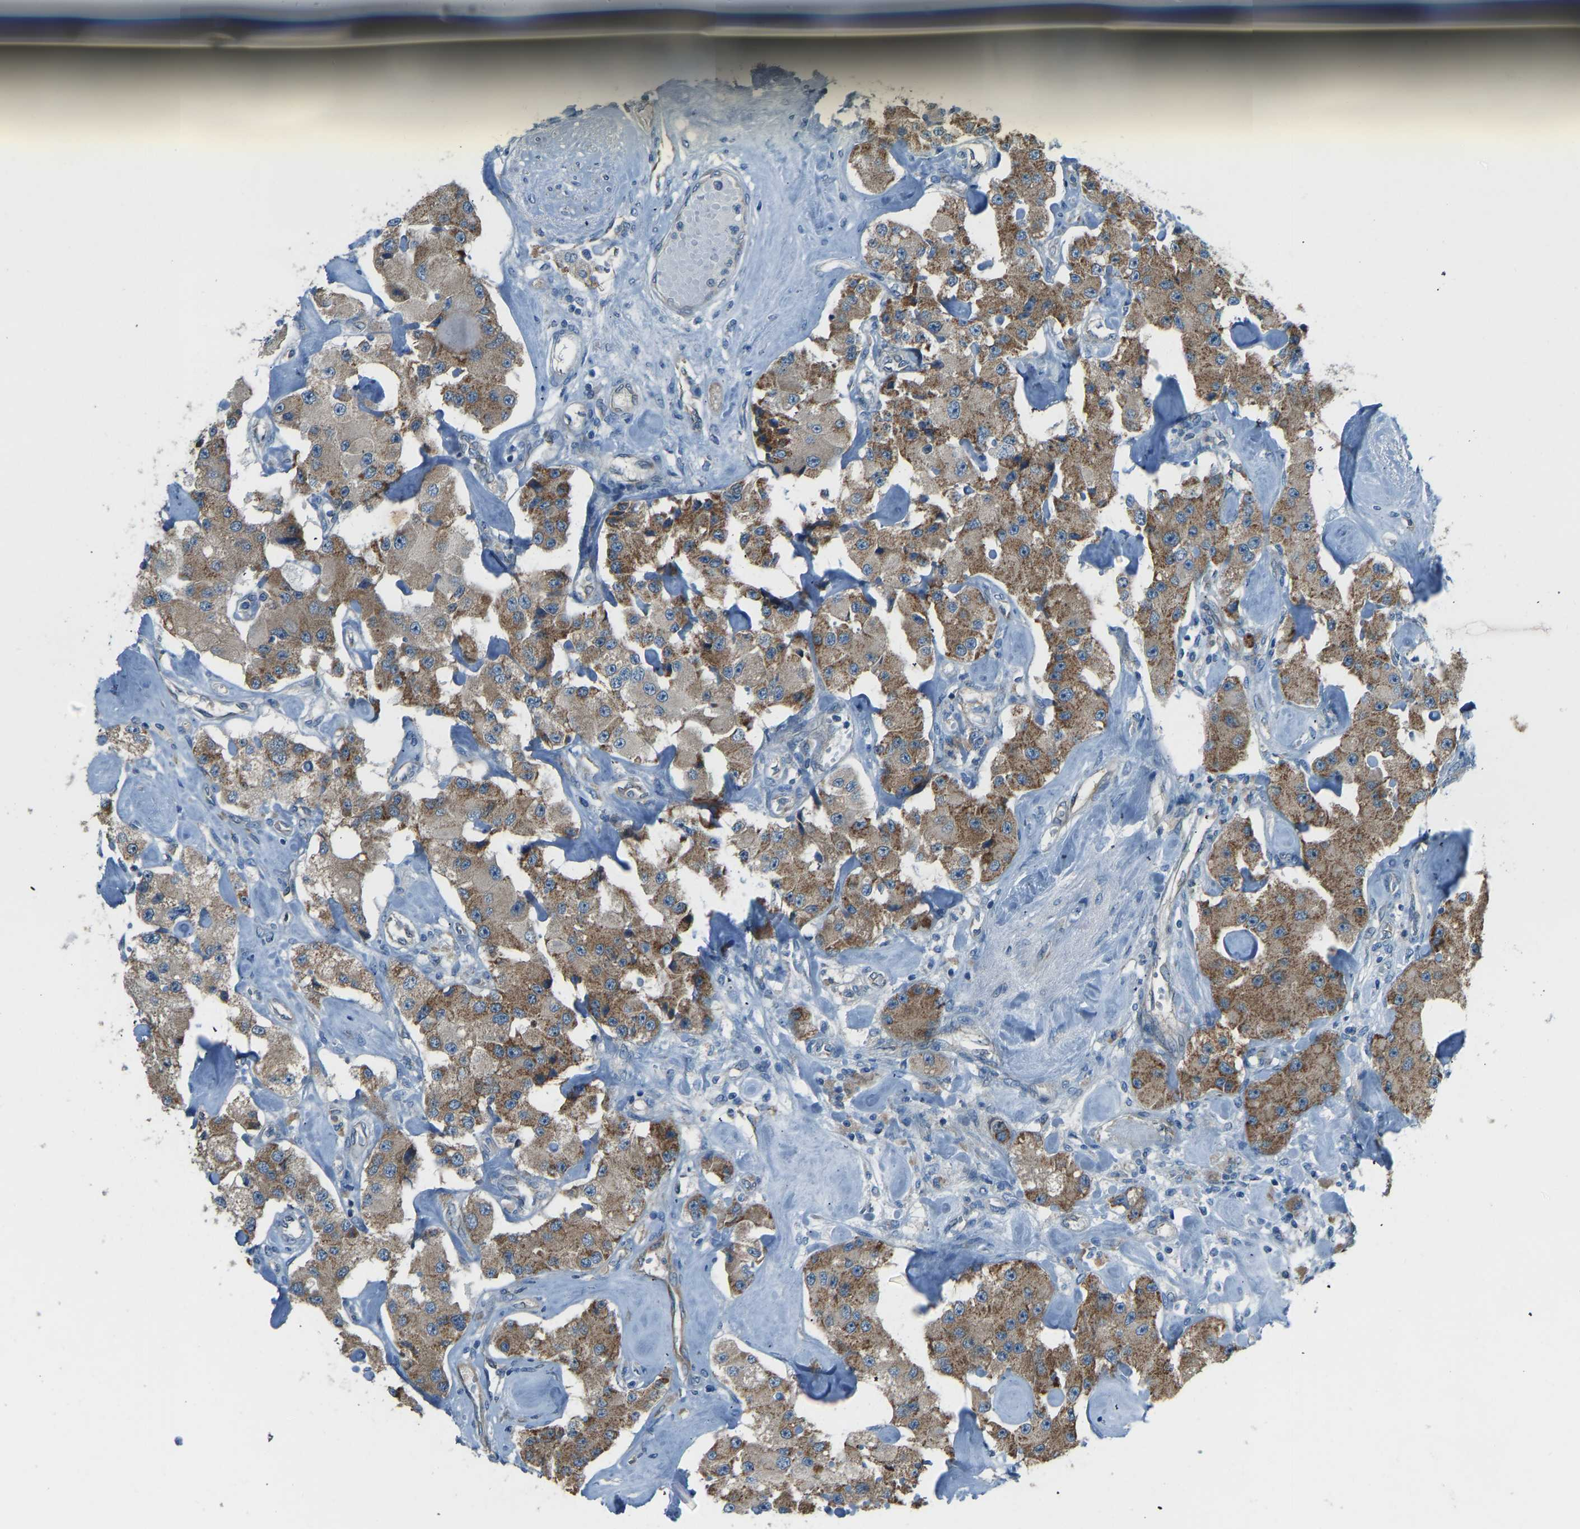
{"staining": {"intensity": "moderate", "quantity": ">75%", "location": "cytoplasmic/membranous"}, "tissue": "carcinoid", "cell_type": "Tumor cells", "image_type": "cancer", "snomed": [{"axis": "morphology", "description": "Carcinoid, malignant, NOS"}, {"axis": "topography", "description": "Pancreas"}], "caption": "Protein staining demonstrates moderate cytoplasmic/membranous positivity in about >75% of tumor cells in malignant carcinoid. (DAB IHC with brightfield microscopy, high magnification).", "gene": "STAU2", "patient": {"sex": "male", "age": 41}}